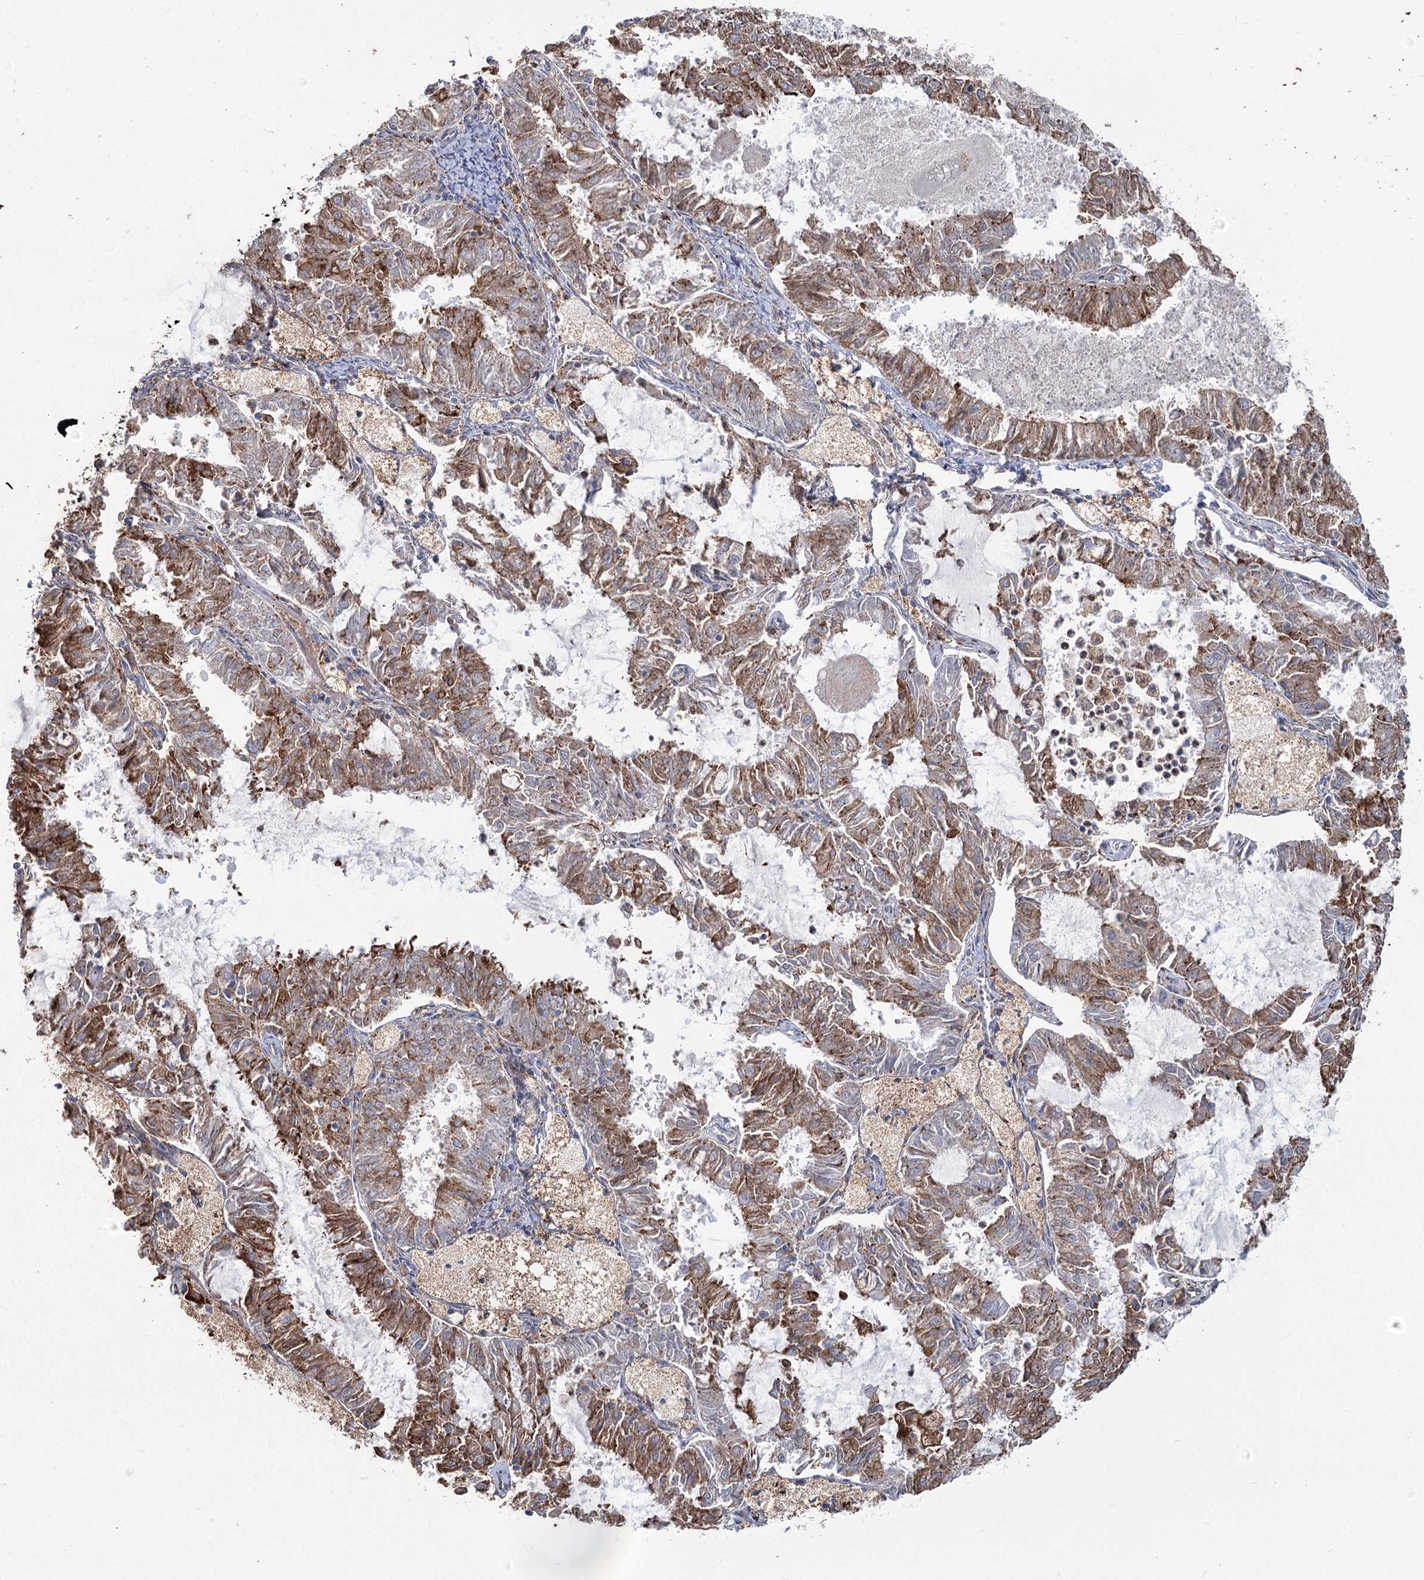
{"staining": {"intensity": "moderate", "quantity": ">75%", "location": "cytoplasmic/membranous"}, "tissue": "endometrial cancer", "cell_type": "Tumor cells", "image_type": "cancer", "snomed": [{"axis": "morphology", "description": "Adenocarcinoma, NOS"}, {"axis": "topography", "description": "Endometrium"}], "caption": "Tumor cells exhibit medium levels of moderate cytoplasmic/membranous positivity in about >75% of cells in human endometrial cancer (adenocarcinoma). The protein of interest is stained brown, and the nuclei are stained in blue (DAB IHC with brightfield microscopy, high magnification).", "gene": "ZCCHC9", "patient": {"sex": "female", "age": 57}}